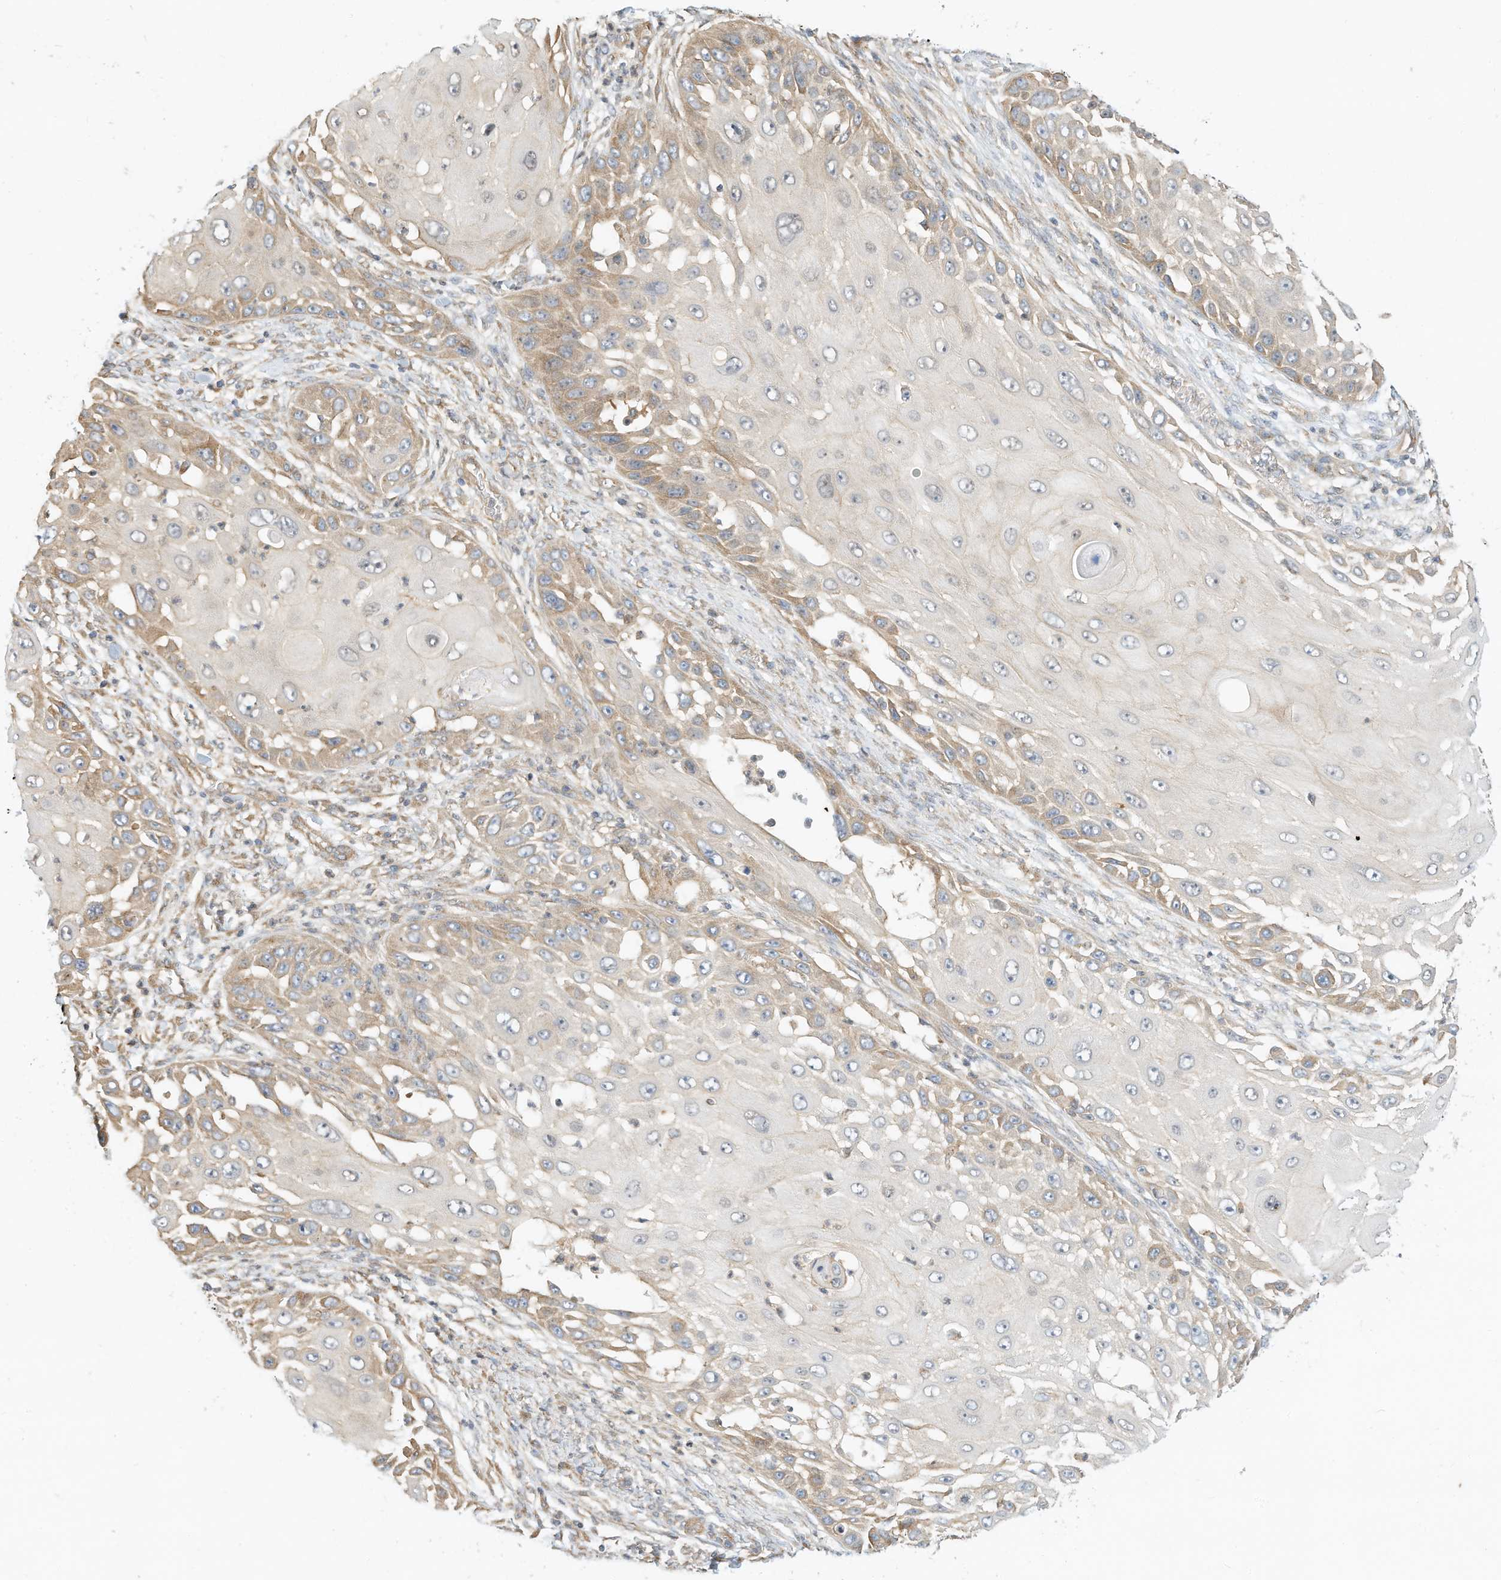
{"staining": {"intensity": "weak", "quantity": "<25%", "location": "cytoplasmic/membranous"}, "tissue": "skin cancer", "cell_type": "Tumor cells", "image_type": "cancer", "snomed": [{"axis": "morphology", "description": "Squamous cell carcinoma, NOS"}, {"axis": "topography", "description": "Skin"}], "caption": "A photomicrograph of skin cancer (squamous cell carcinoma) stained for a protein reveals no brown staining in tumor cells.", "gene": "OFD1", "patient": {"sex": "female", "age": 44}}